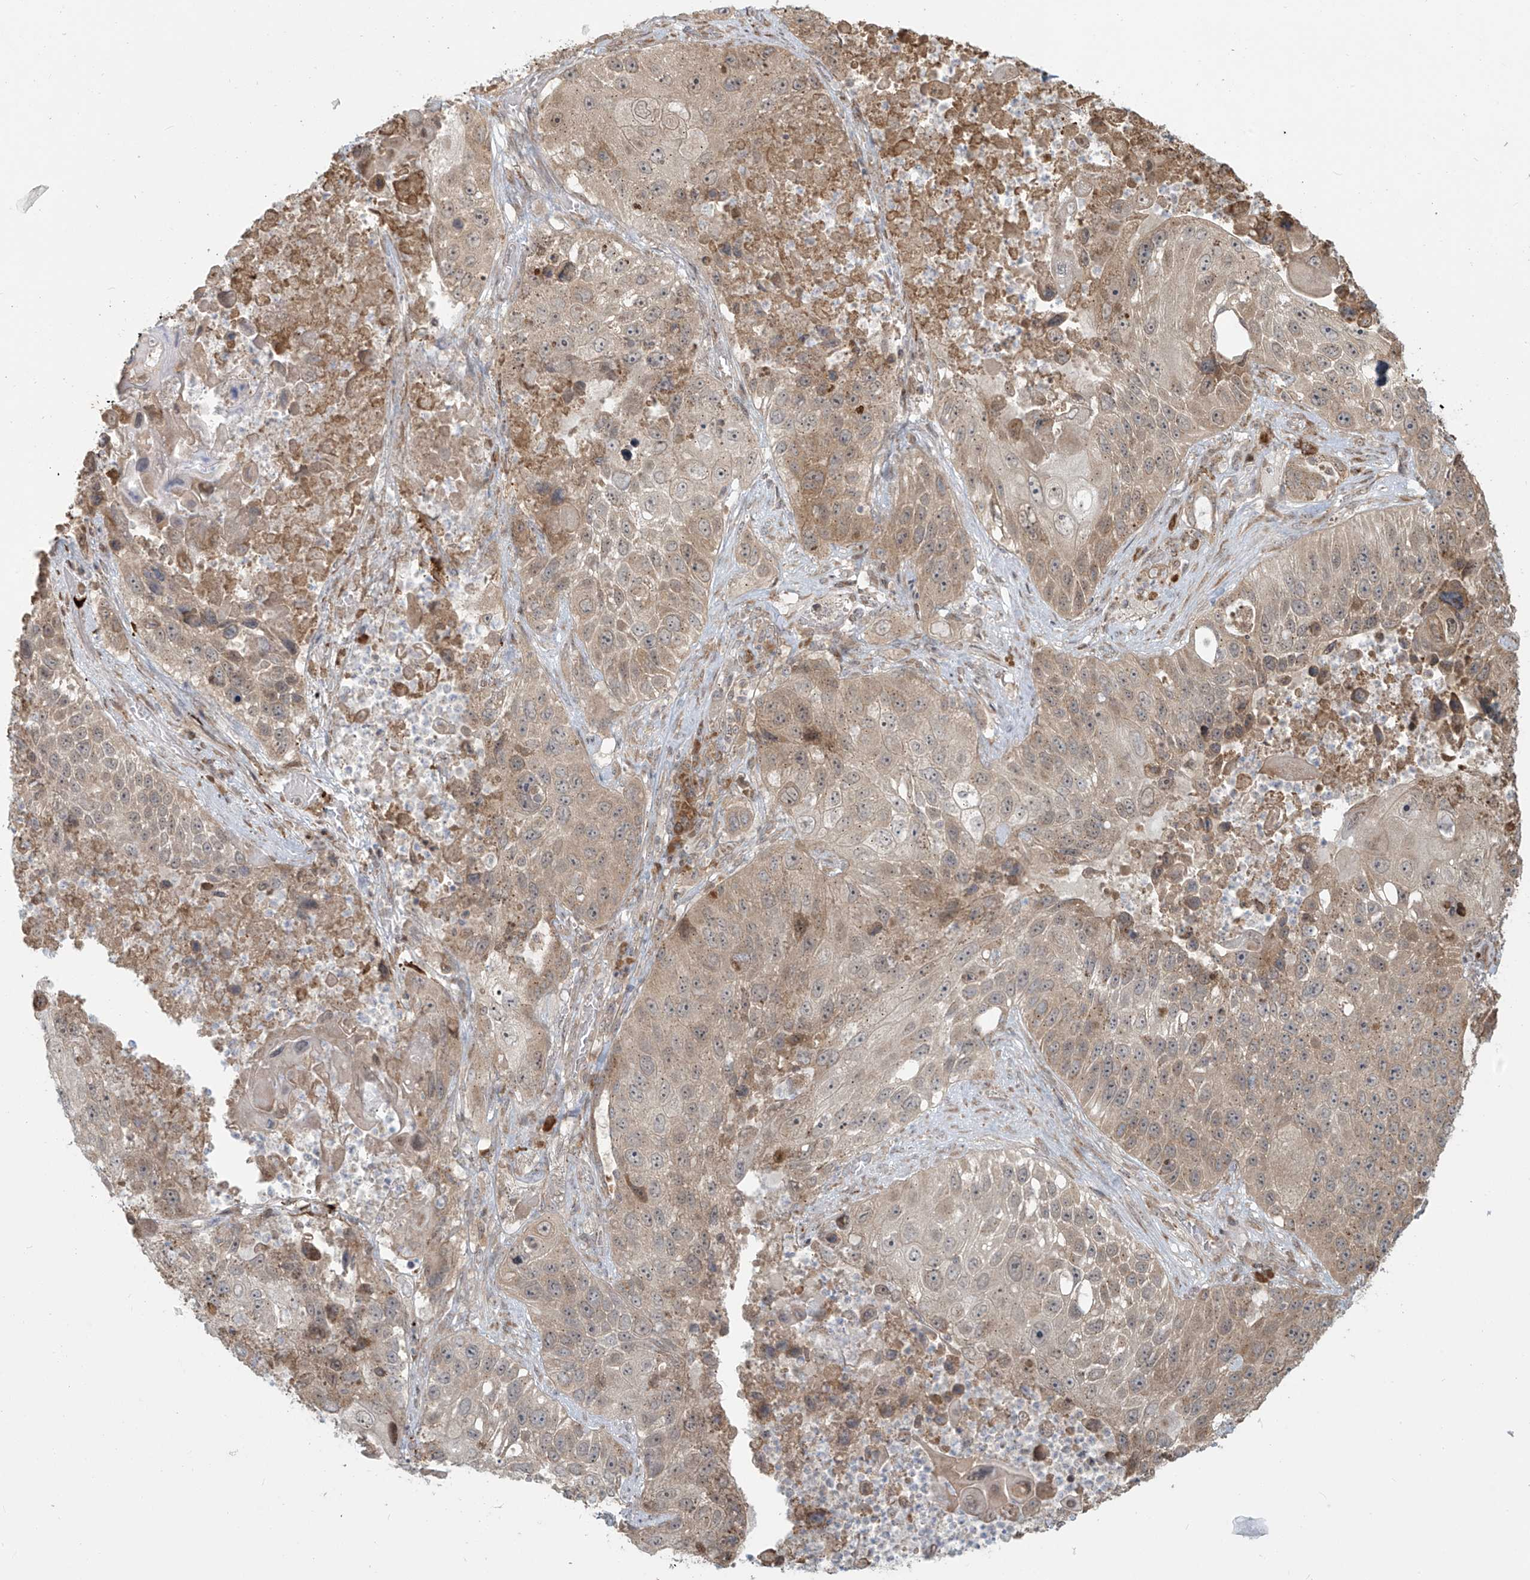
{"staining": {"intensity": "weak", "quantity": ">75%", "location": "cytoplasmic/membranous"}, "tissue": "lung cancer", "cell_type": "Tumor cells", "image_type": "cancer", "snomed": [{"axis": "morphology", "description": "Squamous cell carcinoma, NOS"}, {"axis": "topography", "description": "Lung"}], "caption": "IHC (DAB) staining of human lung cancer reveals weak cytoplasmic/membranous protein staining in about >75% of tumor cells.", "gene": "PLEKHM3", "patient": {"sex": "male", "age": 61}}